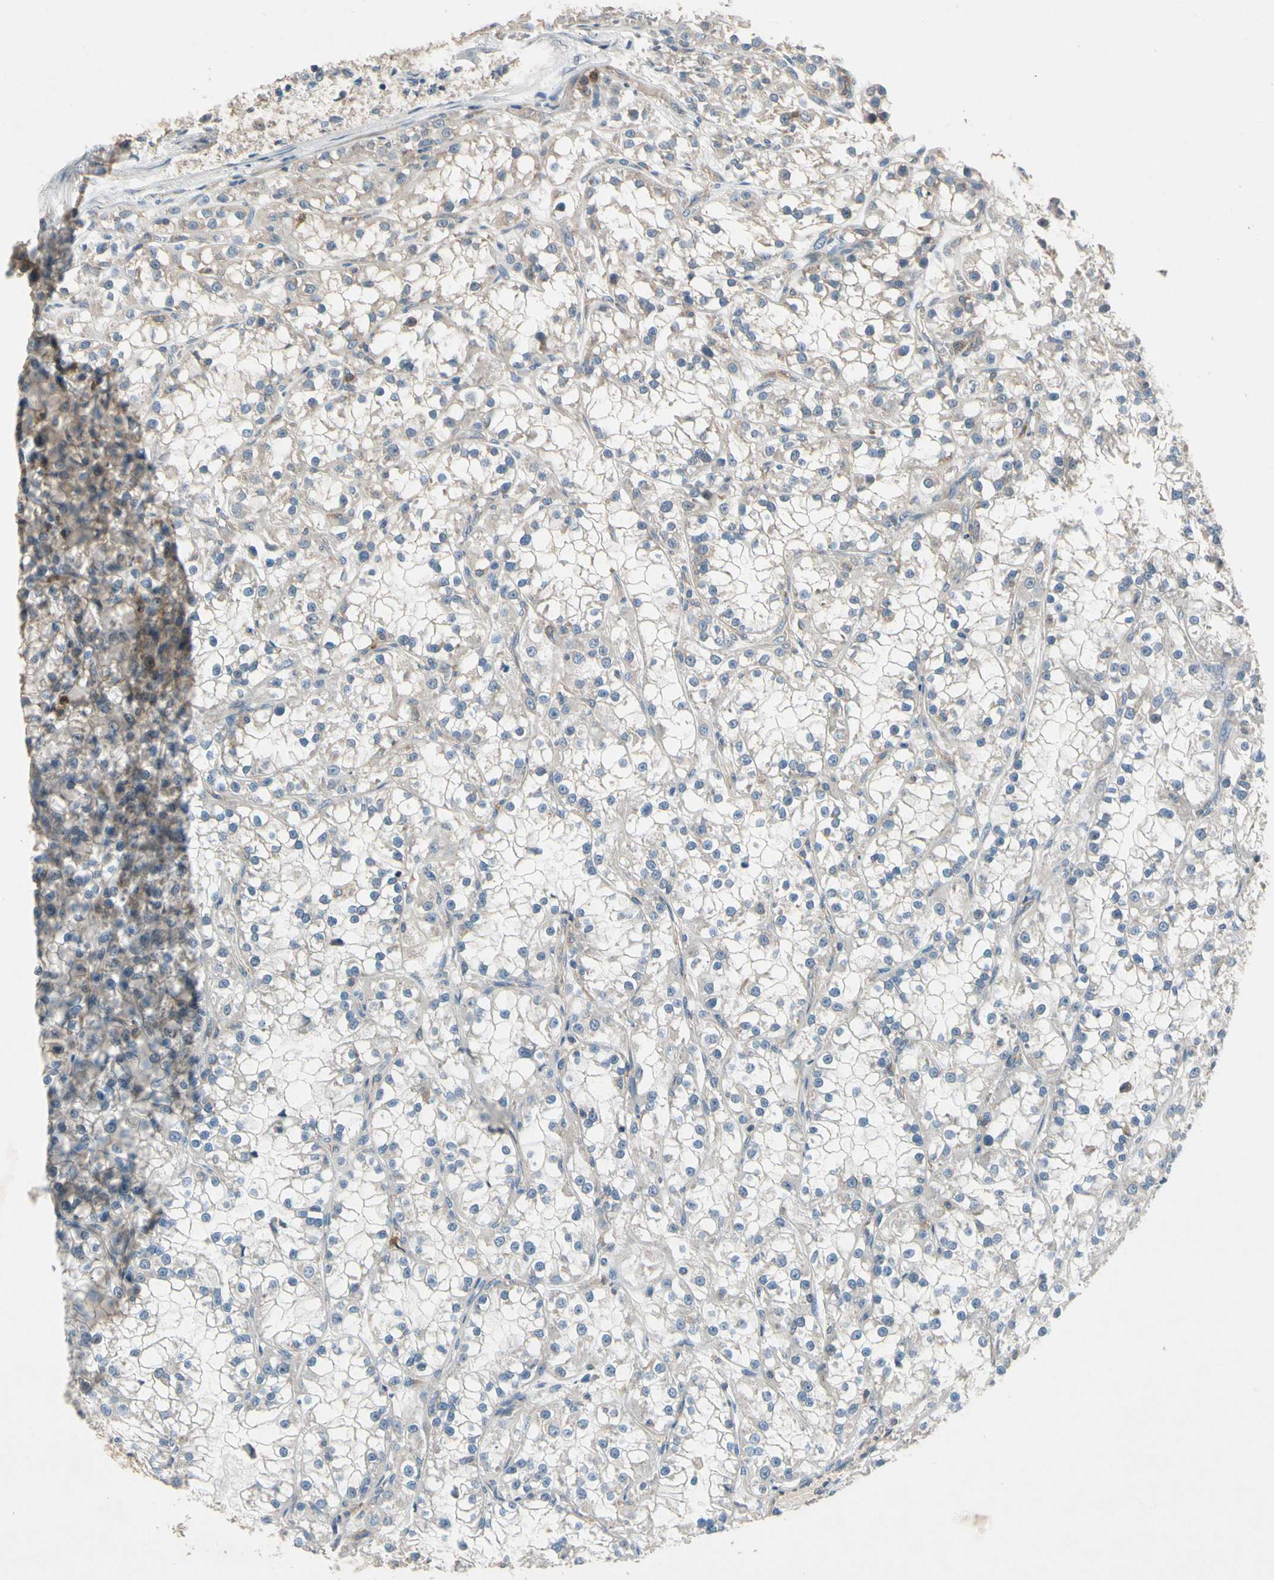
{"staining": {"intensity": "negative", "quantity": "none", "location": "none"}, "tissue": "renal cancer", "cell_type": "Tumor cells", "image_type": "cancer", "snomed": [{"axis": "morphology", "description": "Adenocarcinoma, NOS"}, {"axis": "topography", "description": "Kidney"}], "caption": "High magnification brightfield microscopy of renal cancer stained with DAB (3,3'-diaminobenzidine) (brown) and counterstained with hematoxylin (blue): tumor cells show no significant staining.", "gene": "SIGLEC5", "patient": {"sex": "female", "age": 52}}